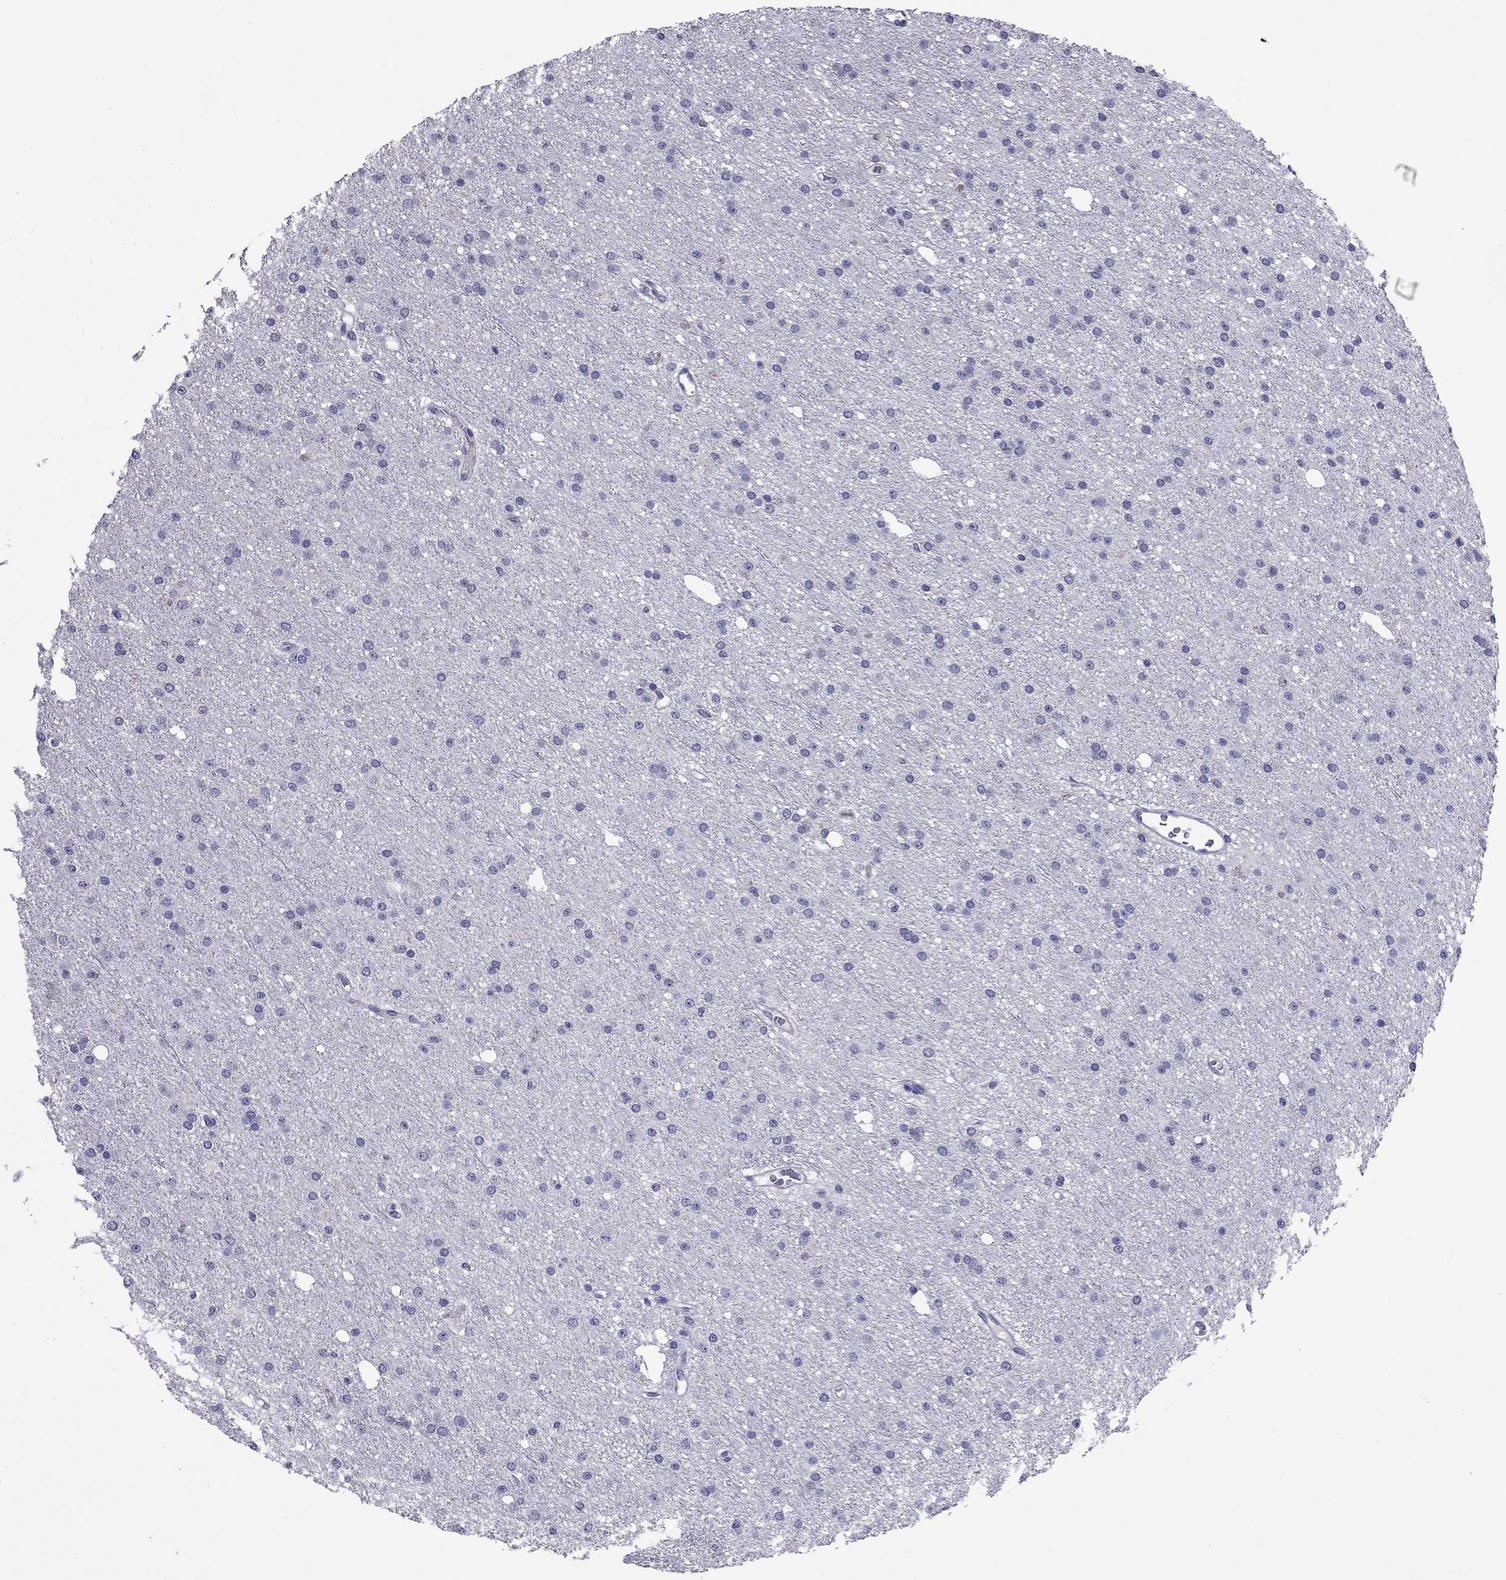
{"staining": {"intensity": "negative", "quantity": "none", "location": "none"}, "tissue": "glioma", "cell_type": "Tumor cells", "image_type": "cancer", "snomed": [{"axis": "morphology", "description": "Glioma, malignant, Low grade"}, {"axis": "topography", "description": "Brain"}], "caption": "Immunohistochemistry (IHC) micrograph of neoplastic tissue: human glioma stained with DAB (3,3'-diaminobenzidine) exhibits no significant protein staining in tumor cells. (IHC, brightfield microscopy, high magnification).", "gene": "WNK3", "patient": {"sex": "male", "age": 27}}